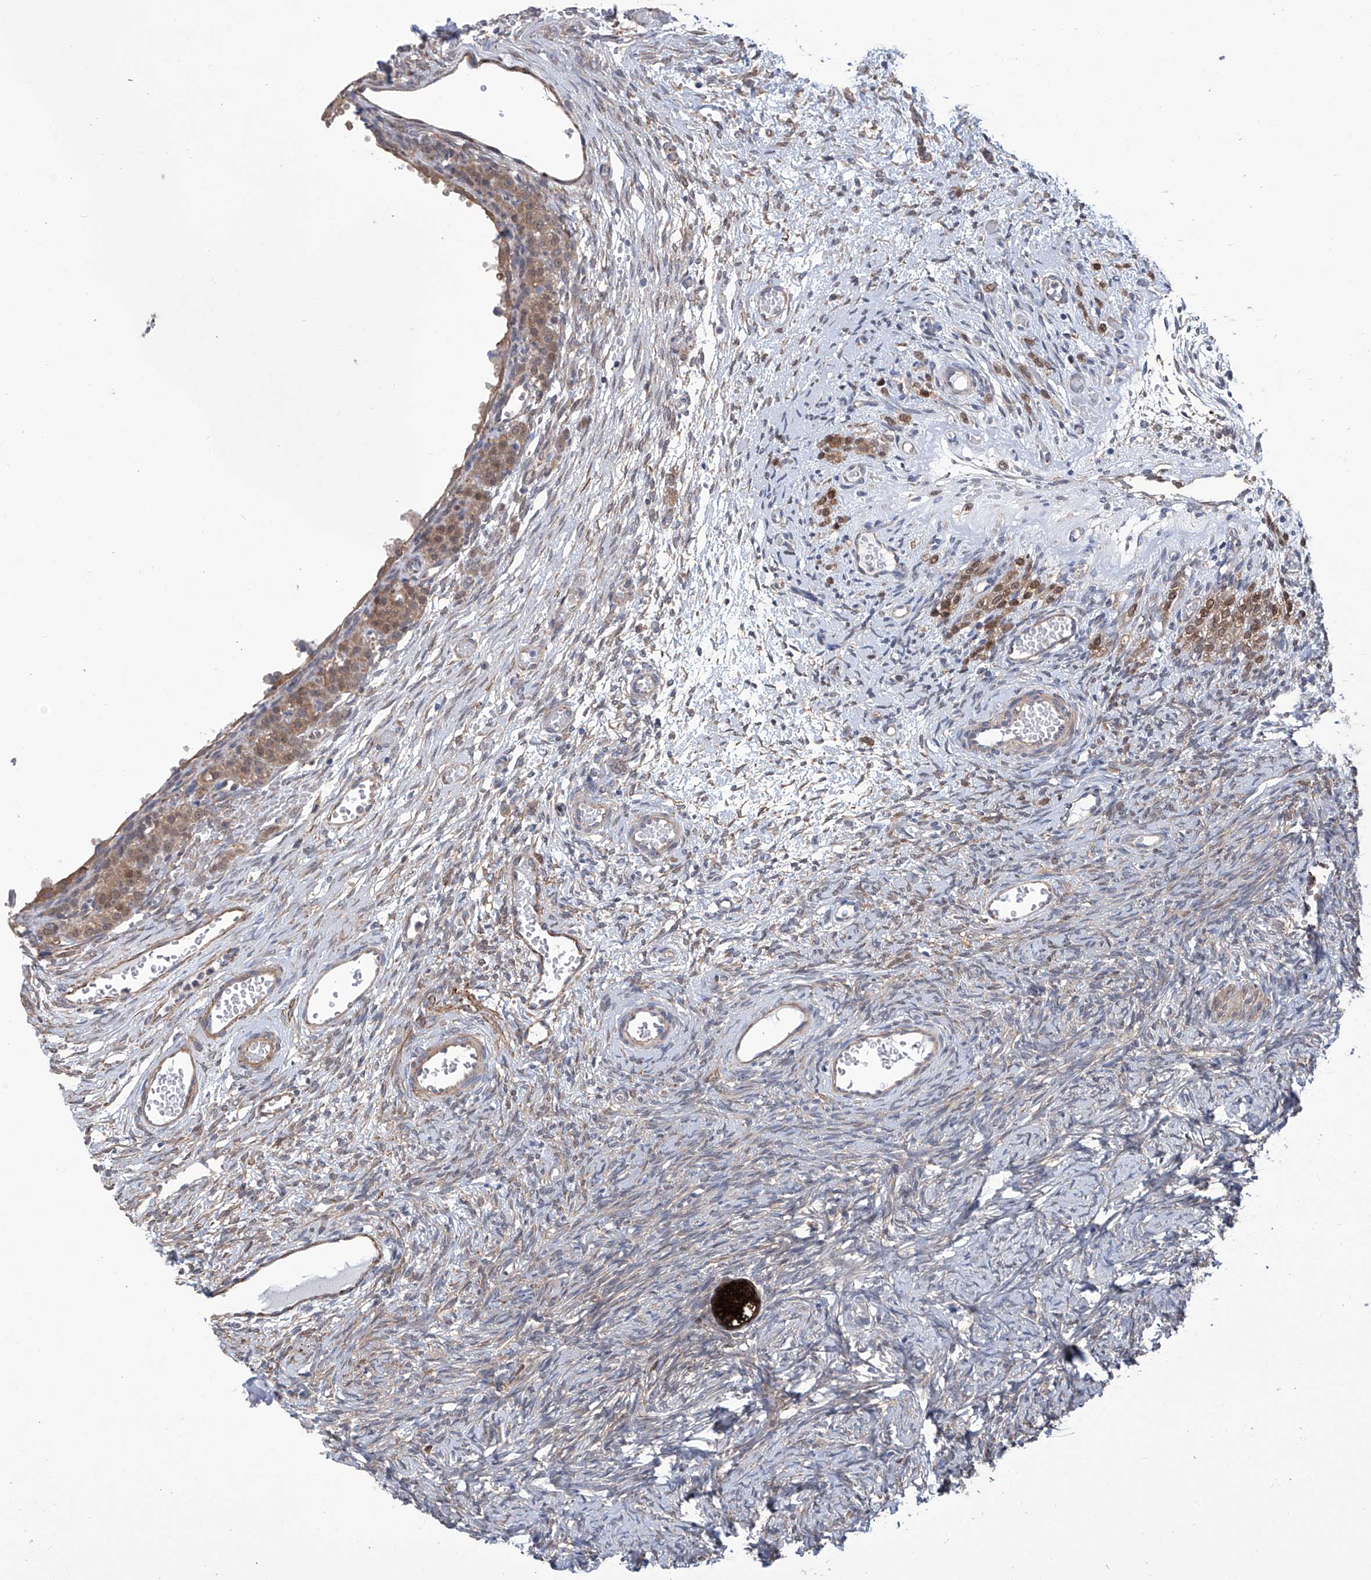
{"staining": {"intensity": "strong", "quantity": ">75%", "location": "cytoplasmic/membranous"}, "tissue": "ovary", "cell_type": "Follicle cells", "image_type": "normal", "snomed": [{"axis": "morphology", "description": "Adenocarcinoma, NOS"}, {"axis": "topography", "description": "Endometrium"}], "caption": "The histopathology image shows immunohistochemical staining of benign ovary. There is strong cytoplasmic/membranous positivity is seen in approximately >75% of follicle cells.", "gene": "SMS", "patient": {"sex": "female", "age": 32}}